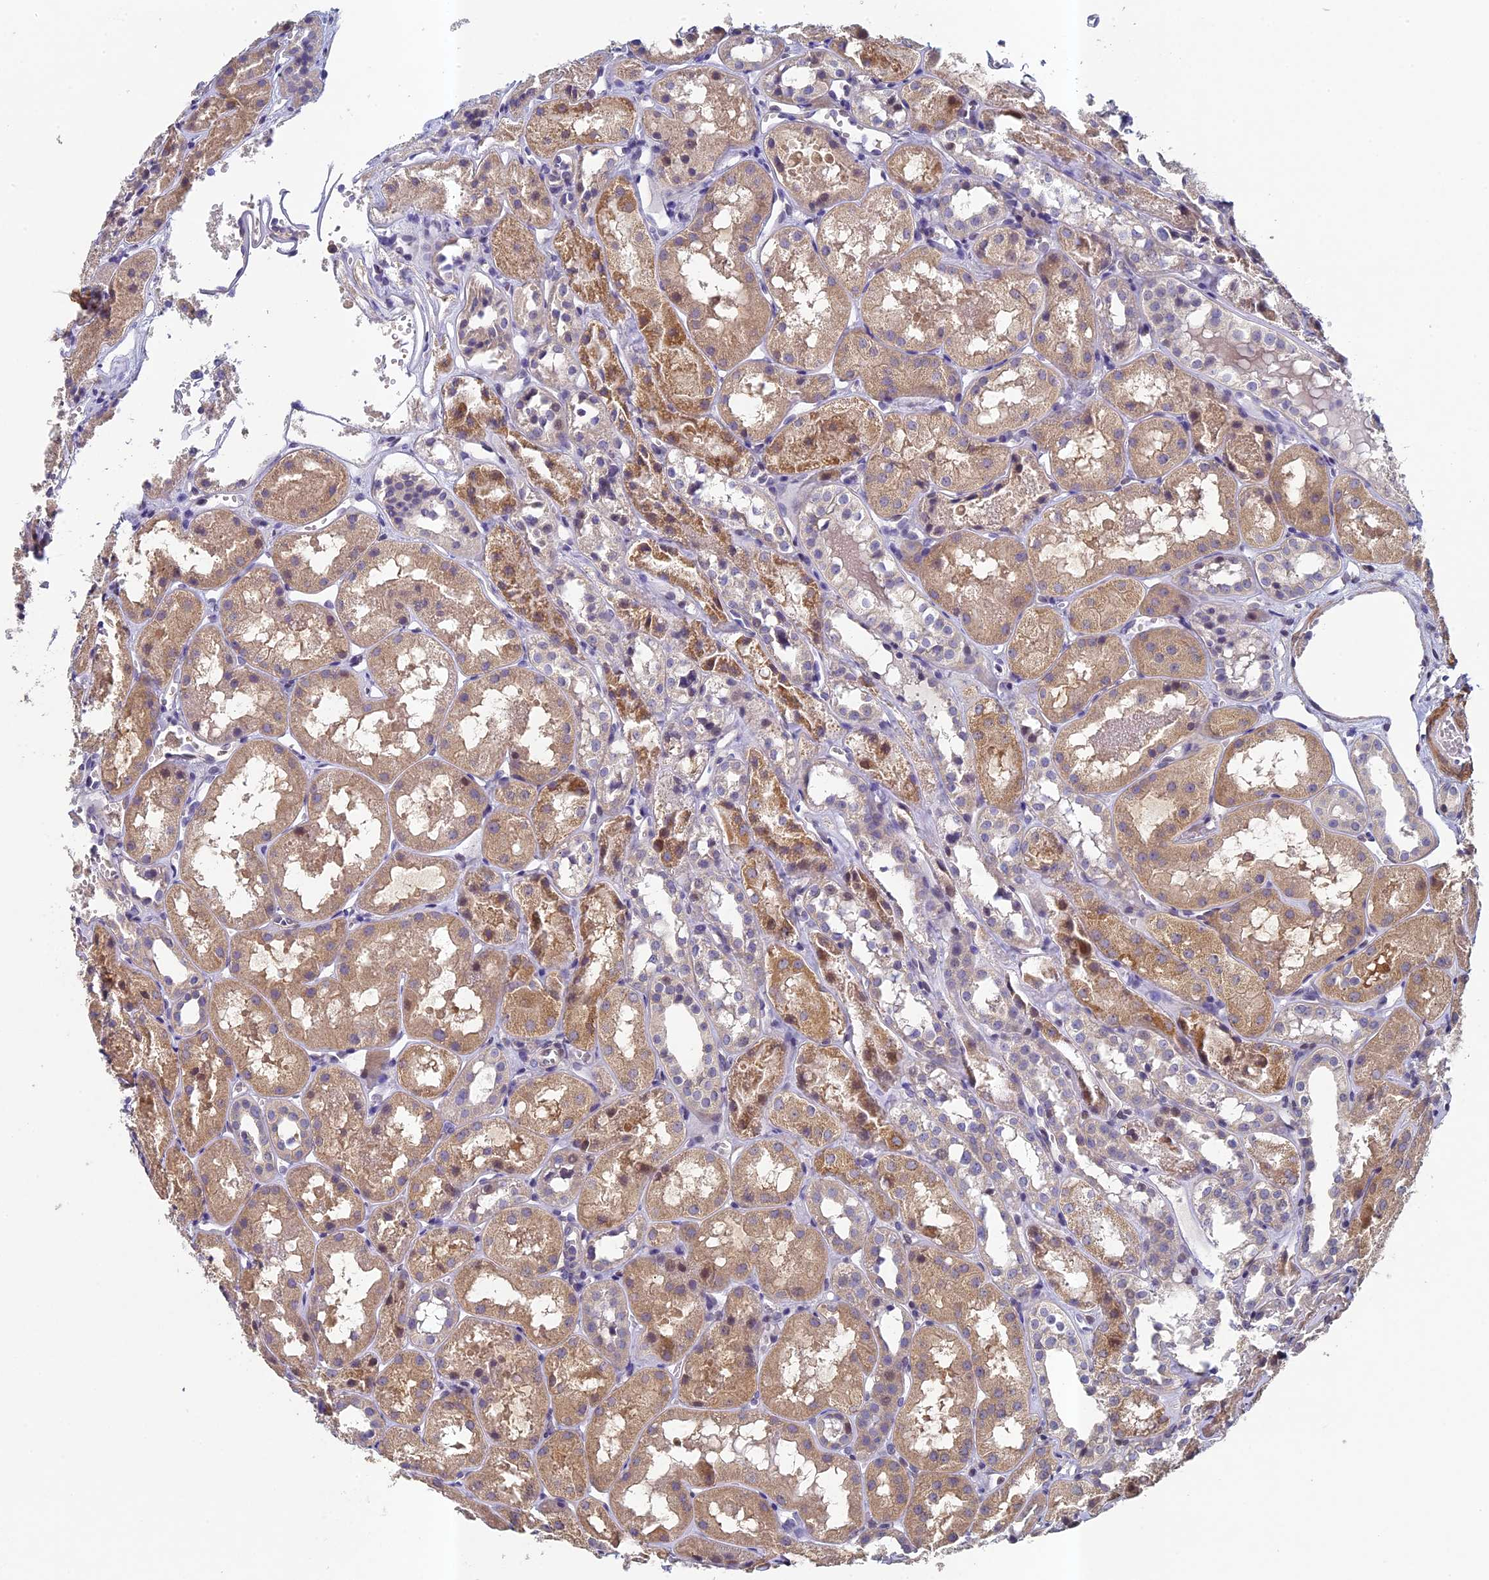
{"staining": {"intensity": "negative", "quantity": "none", "location": "none"}, "tissue": "kidney", "cell_type": "Cells in glomeruli", "image_type": "normal", "snomed": [{"axis": "morphology", "description": "Normal tissue, NOS"}, {"axis": "topography", "description": "Kidney"}], "caption": "High power microscopy image of an immunohistochemistry histopathology image of normal kidney, revealing no significant positivity in cells in glomeruli.", "gene": "DIXDC1", "patient": {"sex": "male", "age": 16}}